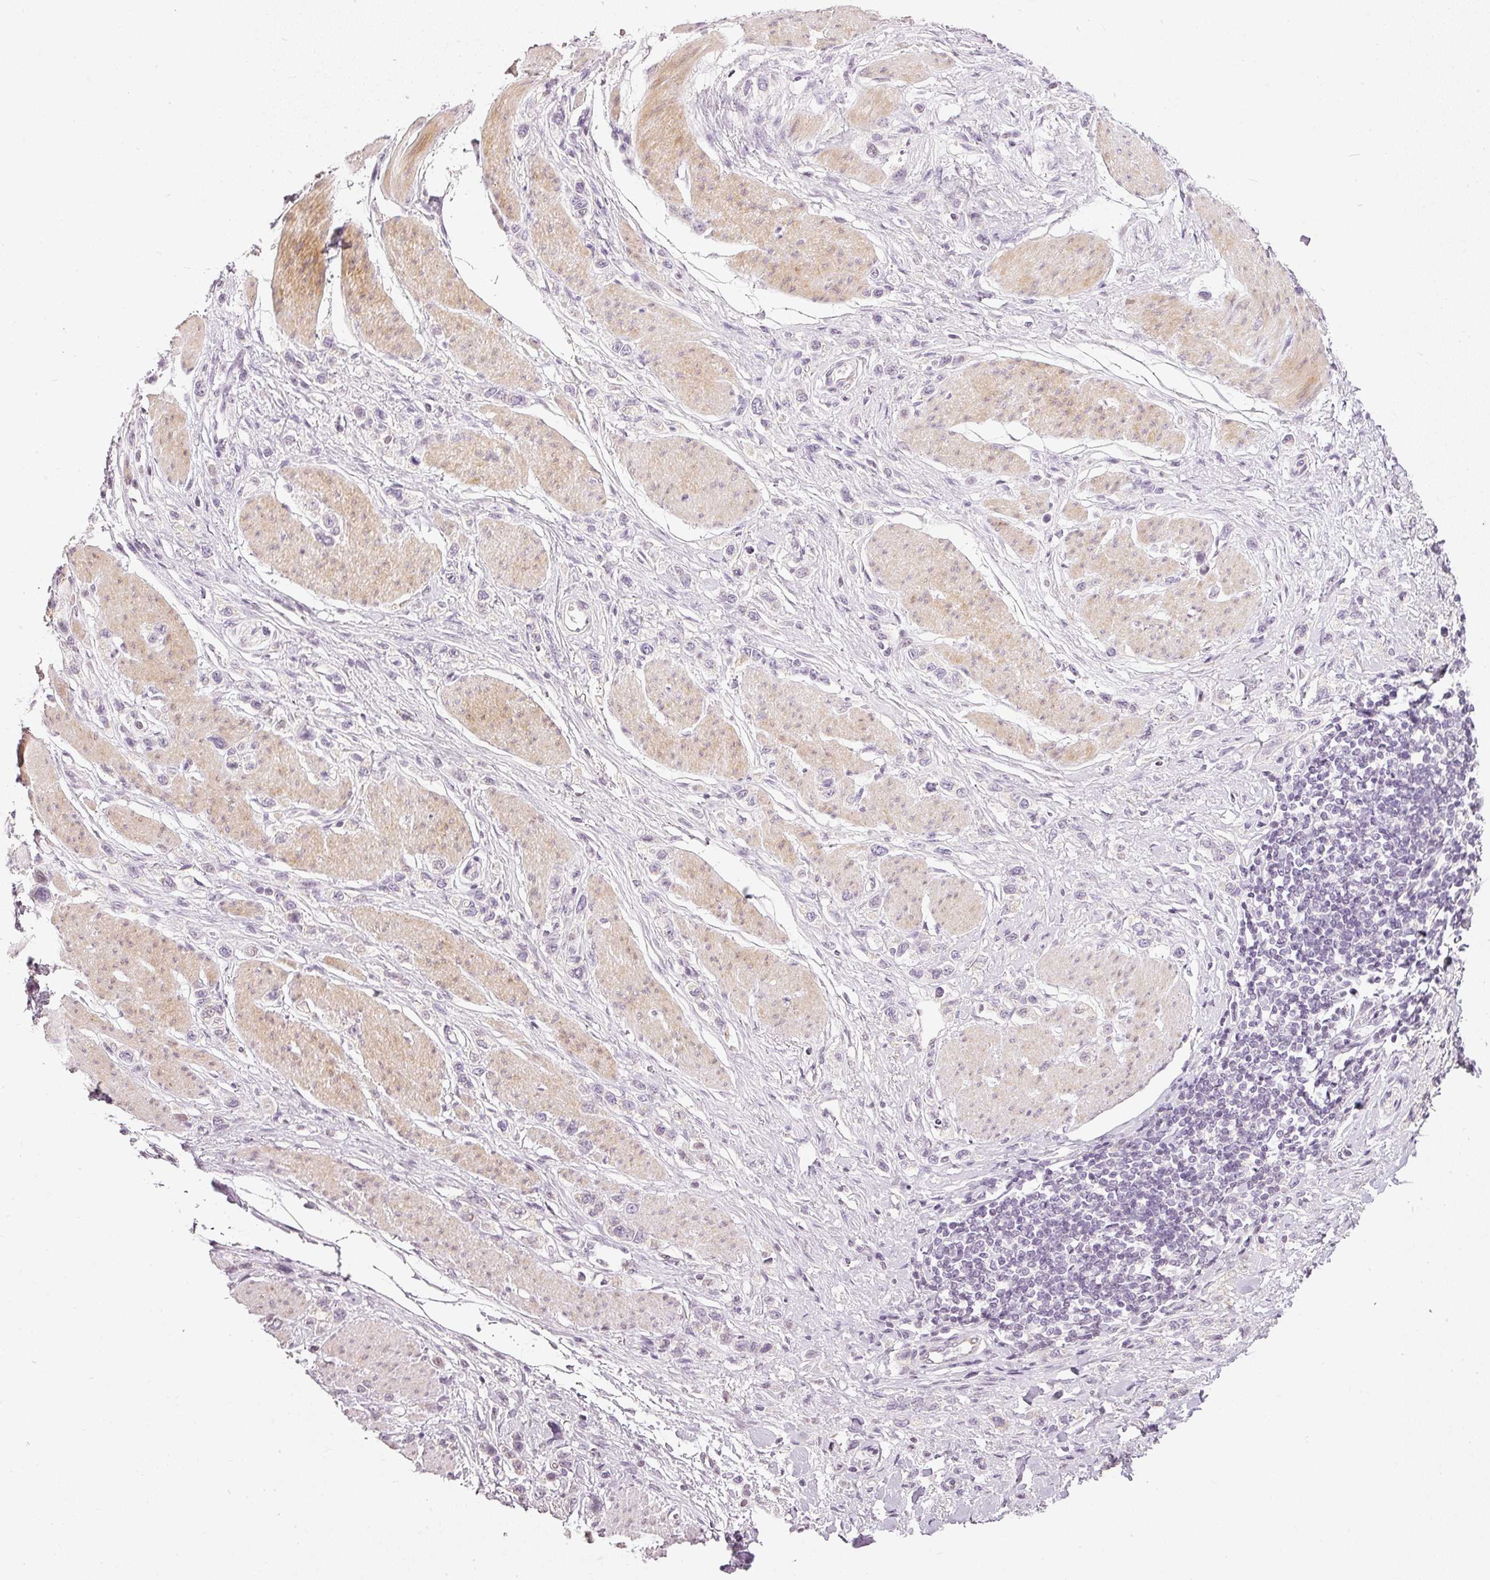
{"staining": {"intensity": "negative", "quantity": "none", "location": "none"}, "tissue": "stomach cancer", "cell_type": "Tumor cells", "image_type": "cancer", "snomed": [{"axis": "morphology", "description": "Adenocarcinoma, NOS"}, {"axis": "topography", "description": "Stomach"}], "caption": "High magnification brightfield microscopy of adenocarcinoma (stomach) stained with DAB (brown) and counterstained with hematoxylin (blue): tumor cells show no significant staining.", "gene": "NRDE2", "patient": {"sex": "female", "age": 65}}